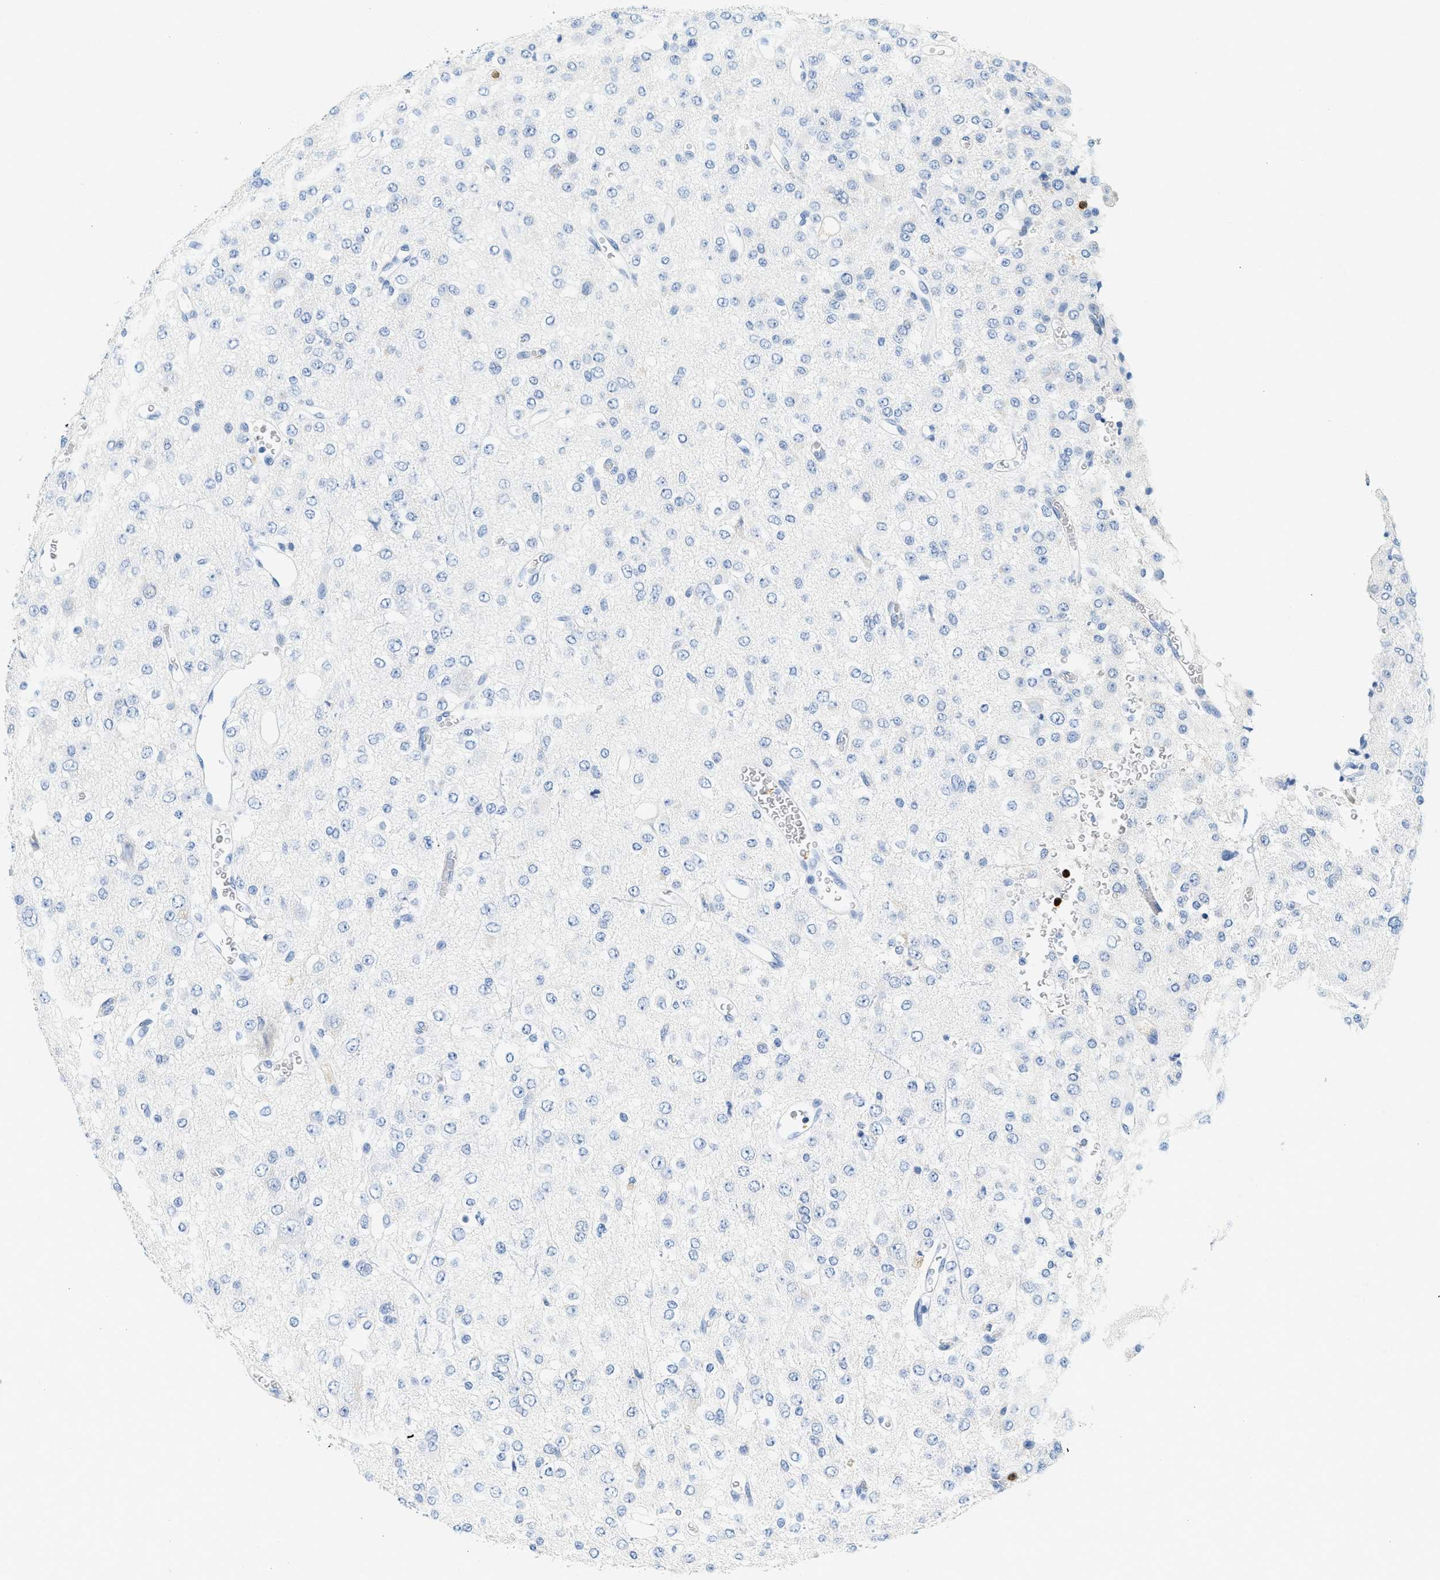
{"staining": {"intensity": "negative", "quantity": "none", "location": "none"}, "tissue": "glioma", "cell_type": "Tumor cells", "image_type": "cancer", "snomed": [{"axis": "morphology", "description": "Glioma, malignant, Low grade"}, {"axis": "topography", "description": "Brain"}], "caption": "Tumor cells show no significant staining in low-grade glioma (malignant).", "gene": "LCN2", "patient": {"sex": "male", "age": 38}}